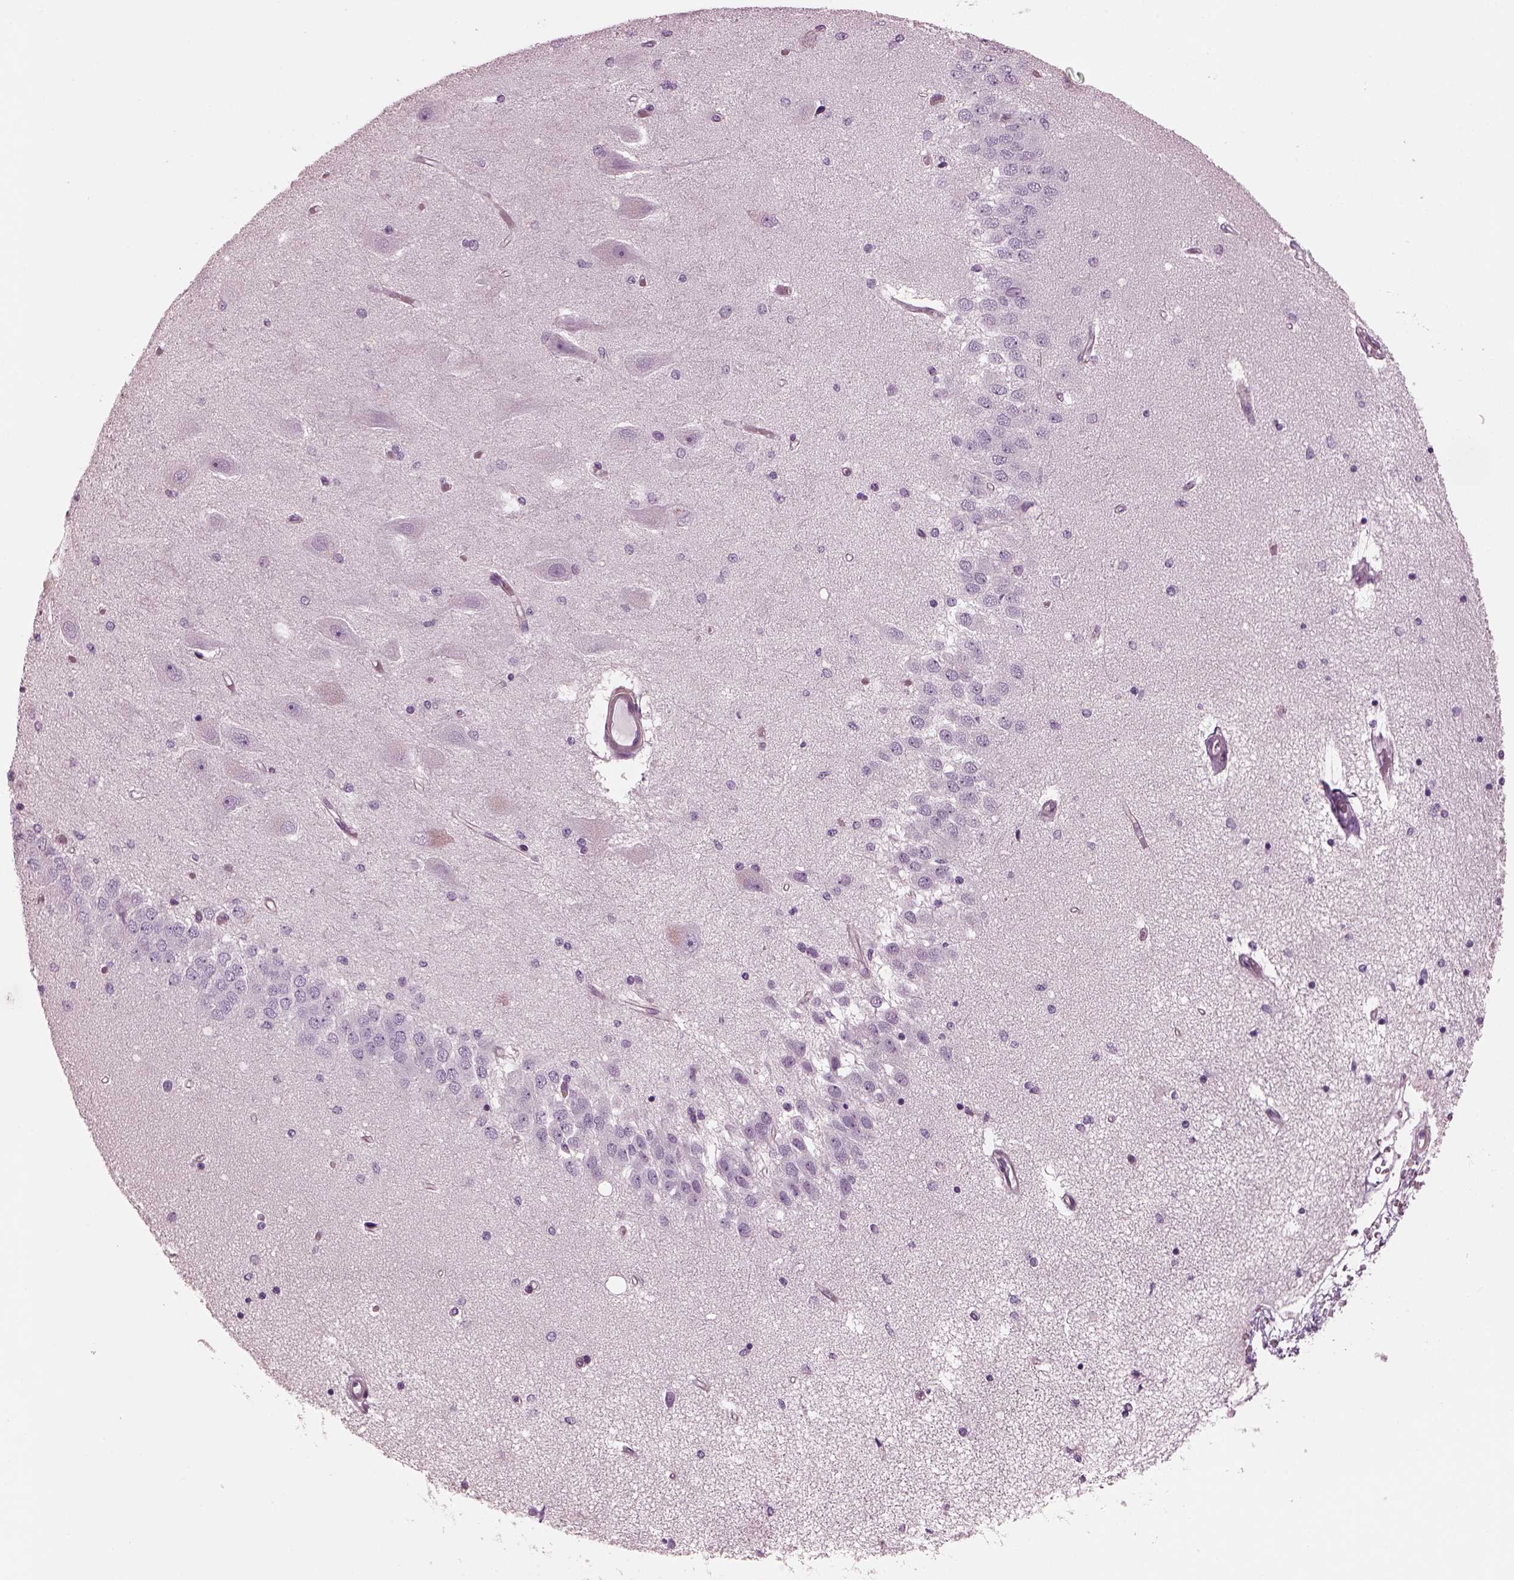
{"staining": {"intensity": "negative", "quantity": "none", "location": "none"}, "tissue": "hippocampus", "cell_type": "Glial cells", "image_type": "normal", "snomed": [{"axis": "morphology", "description": "Normal tissue, NOS"}, {"axis": "topography", "description": "Hippocampus"}], "caption": "Immunohistochemistry (IHC) of unremarkable human hippocampus shows no expression in glial cells.", "gene": "BFSP1", "patient": {"sex": "female", "age": 54}}